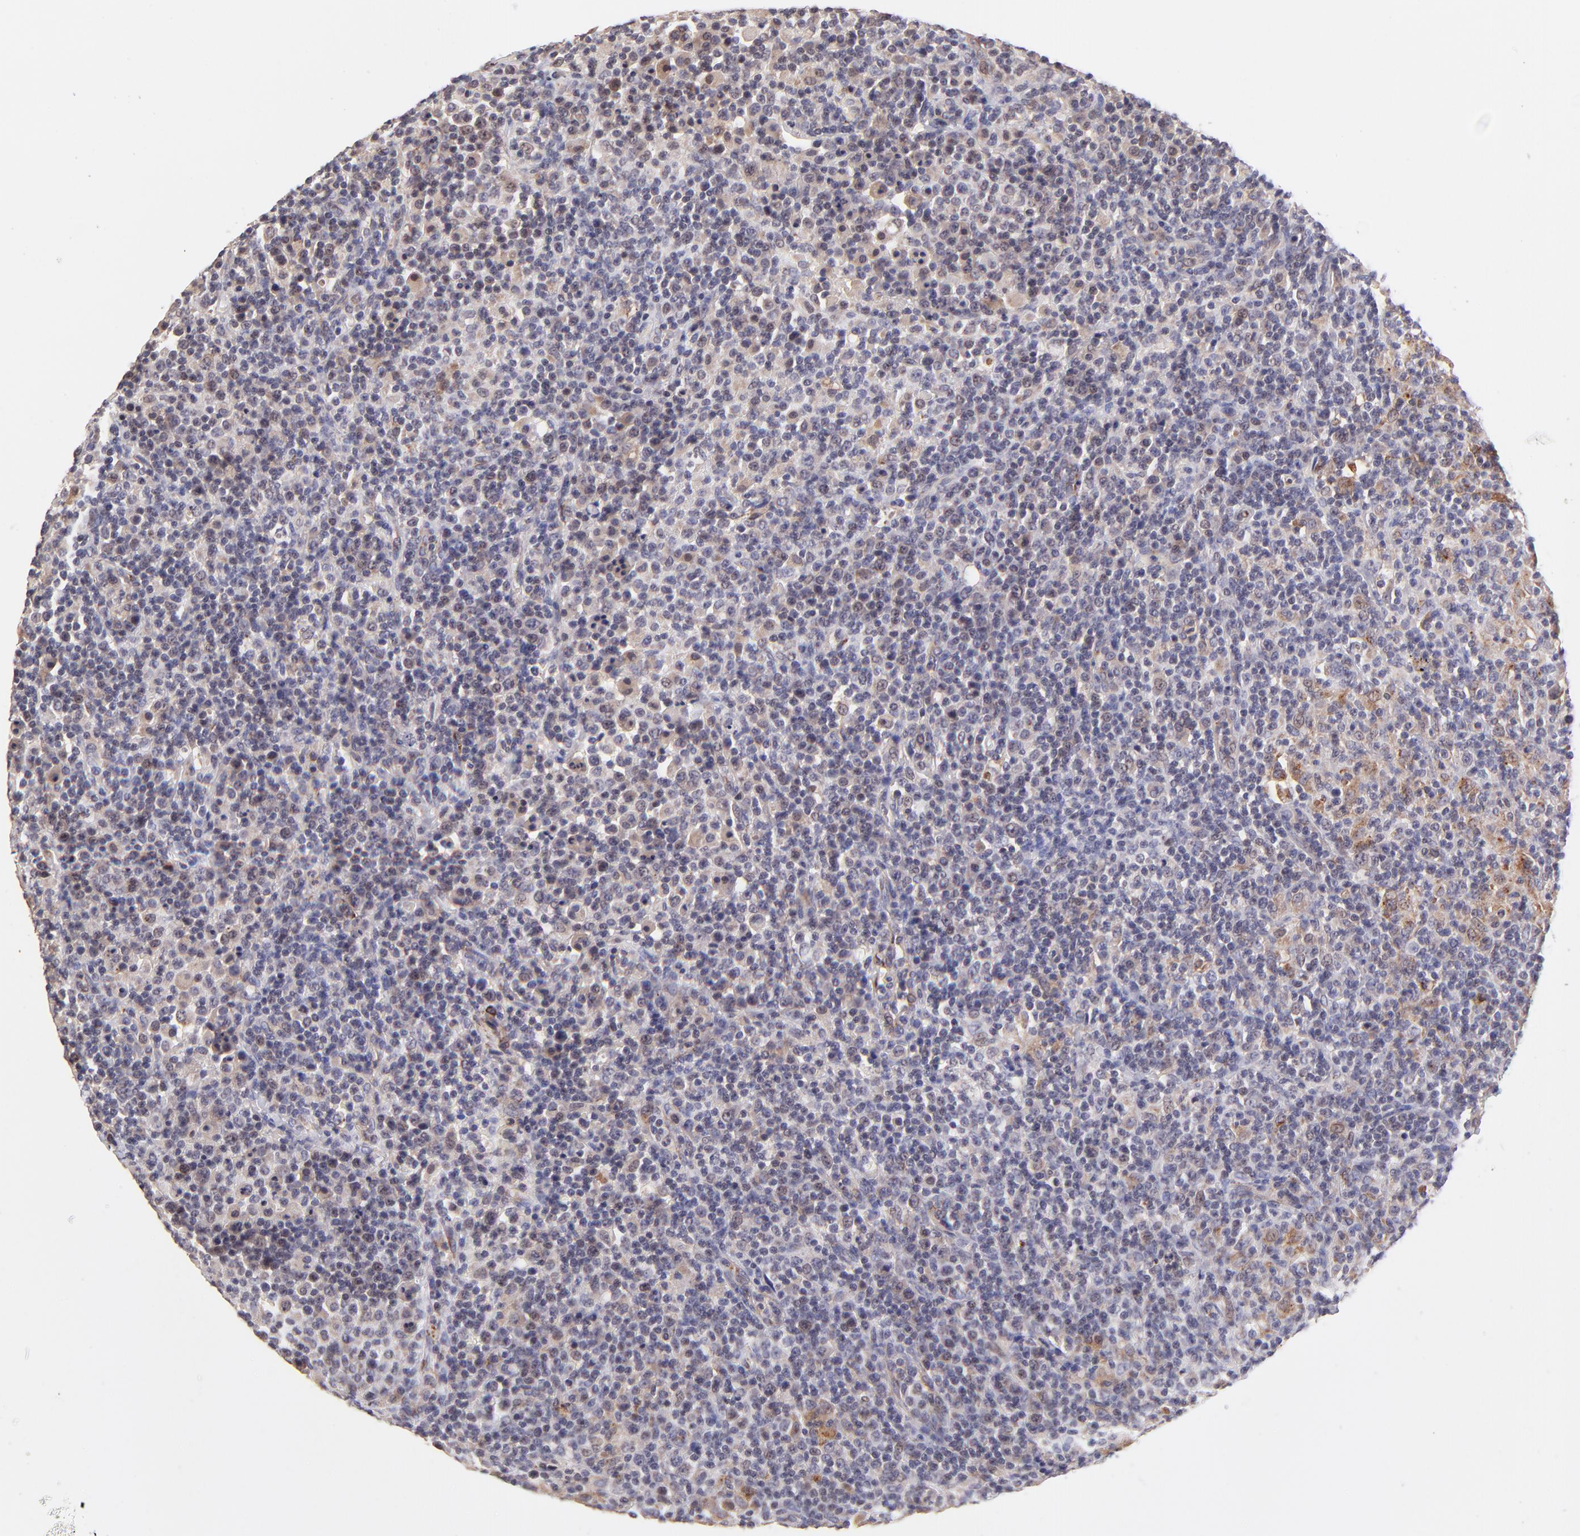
{"staining": {"intensity": "weak", "quantity": "<25%", "location": "cytoplasmic/membranous"}, "tissue": "lymphoma", "cell_type": "Tumor cells", "image_type": "cancer", "snomed": [{"axis": "morphology", "description": "Hodgkin's disease, NOS"}, {"axis": "topography", "description": "Lymph node"}], "caption": "An image of human lymphoma is negative for staining in tumor cells.", "gene": "SPARC", "patient": {"sex": "male", "age": 65}}